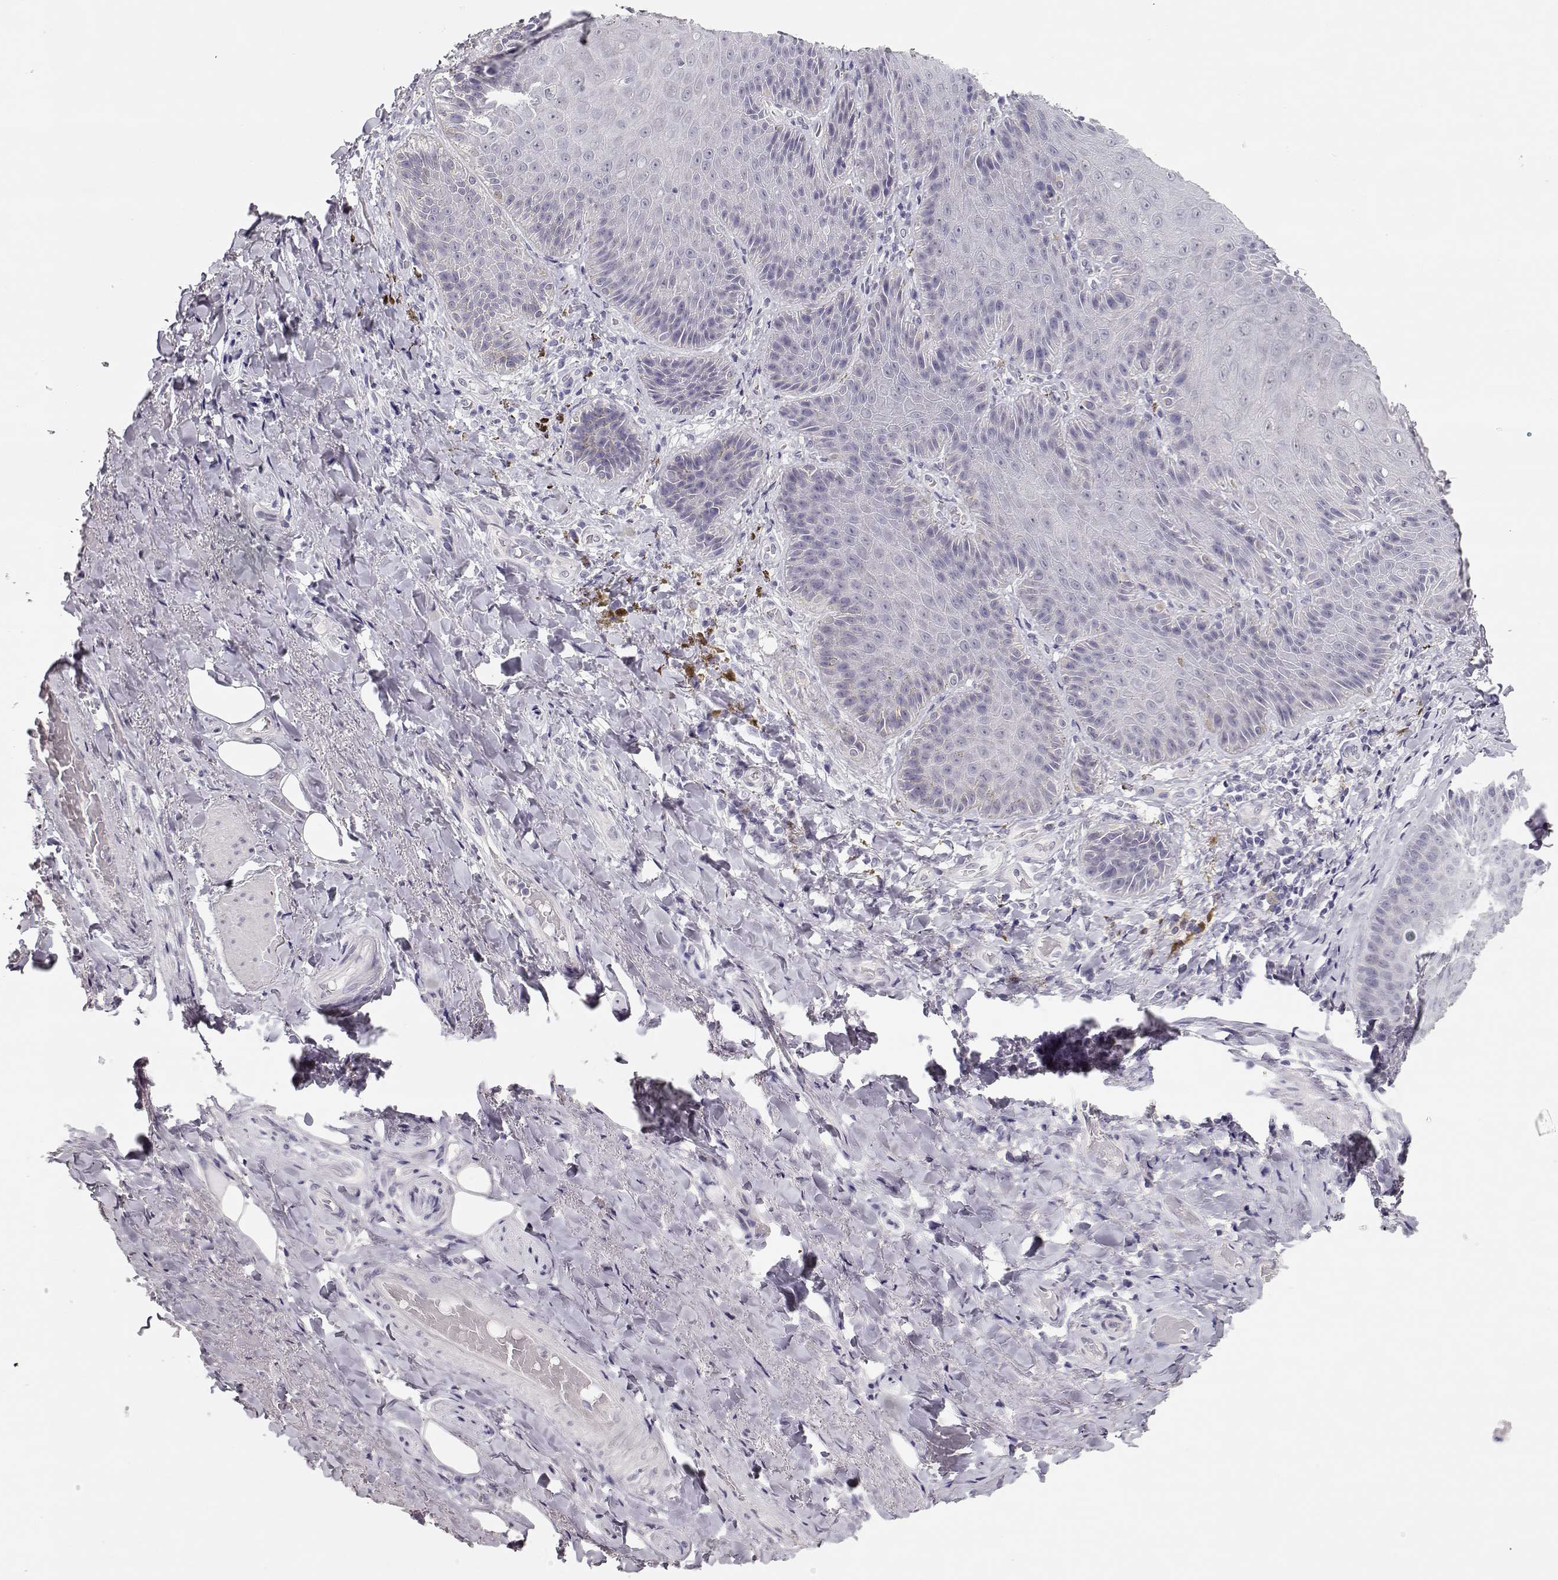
{"staining": {"intensity": "negative", "quantity": "none", "location": "none"}, "tissue": "adipose tissue", "cell_type": "Adipocytes", "image_type": "normal", "snomed": [{"axis": "morphology", "description": "Normal tissue, NOS"}, {"axis": "topography", "description": "Anal"}, {"axis": "topography", "description": "Peripheral nerve tissue"}], "caption": "Adipocytes show no significant staining in normal adipose tissue. (Brightfield microscopy of DAB immunohistochemistry (IHC) at high magnification).", "gene": "MAGEC1", "patient": {"sex": "male", "age": 53}}